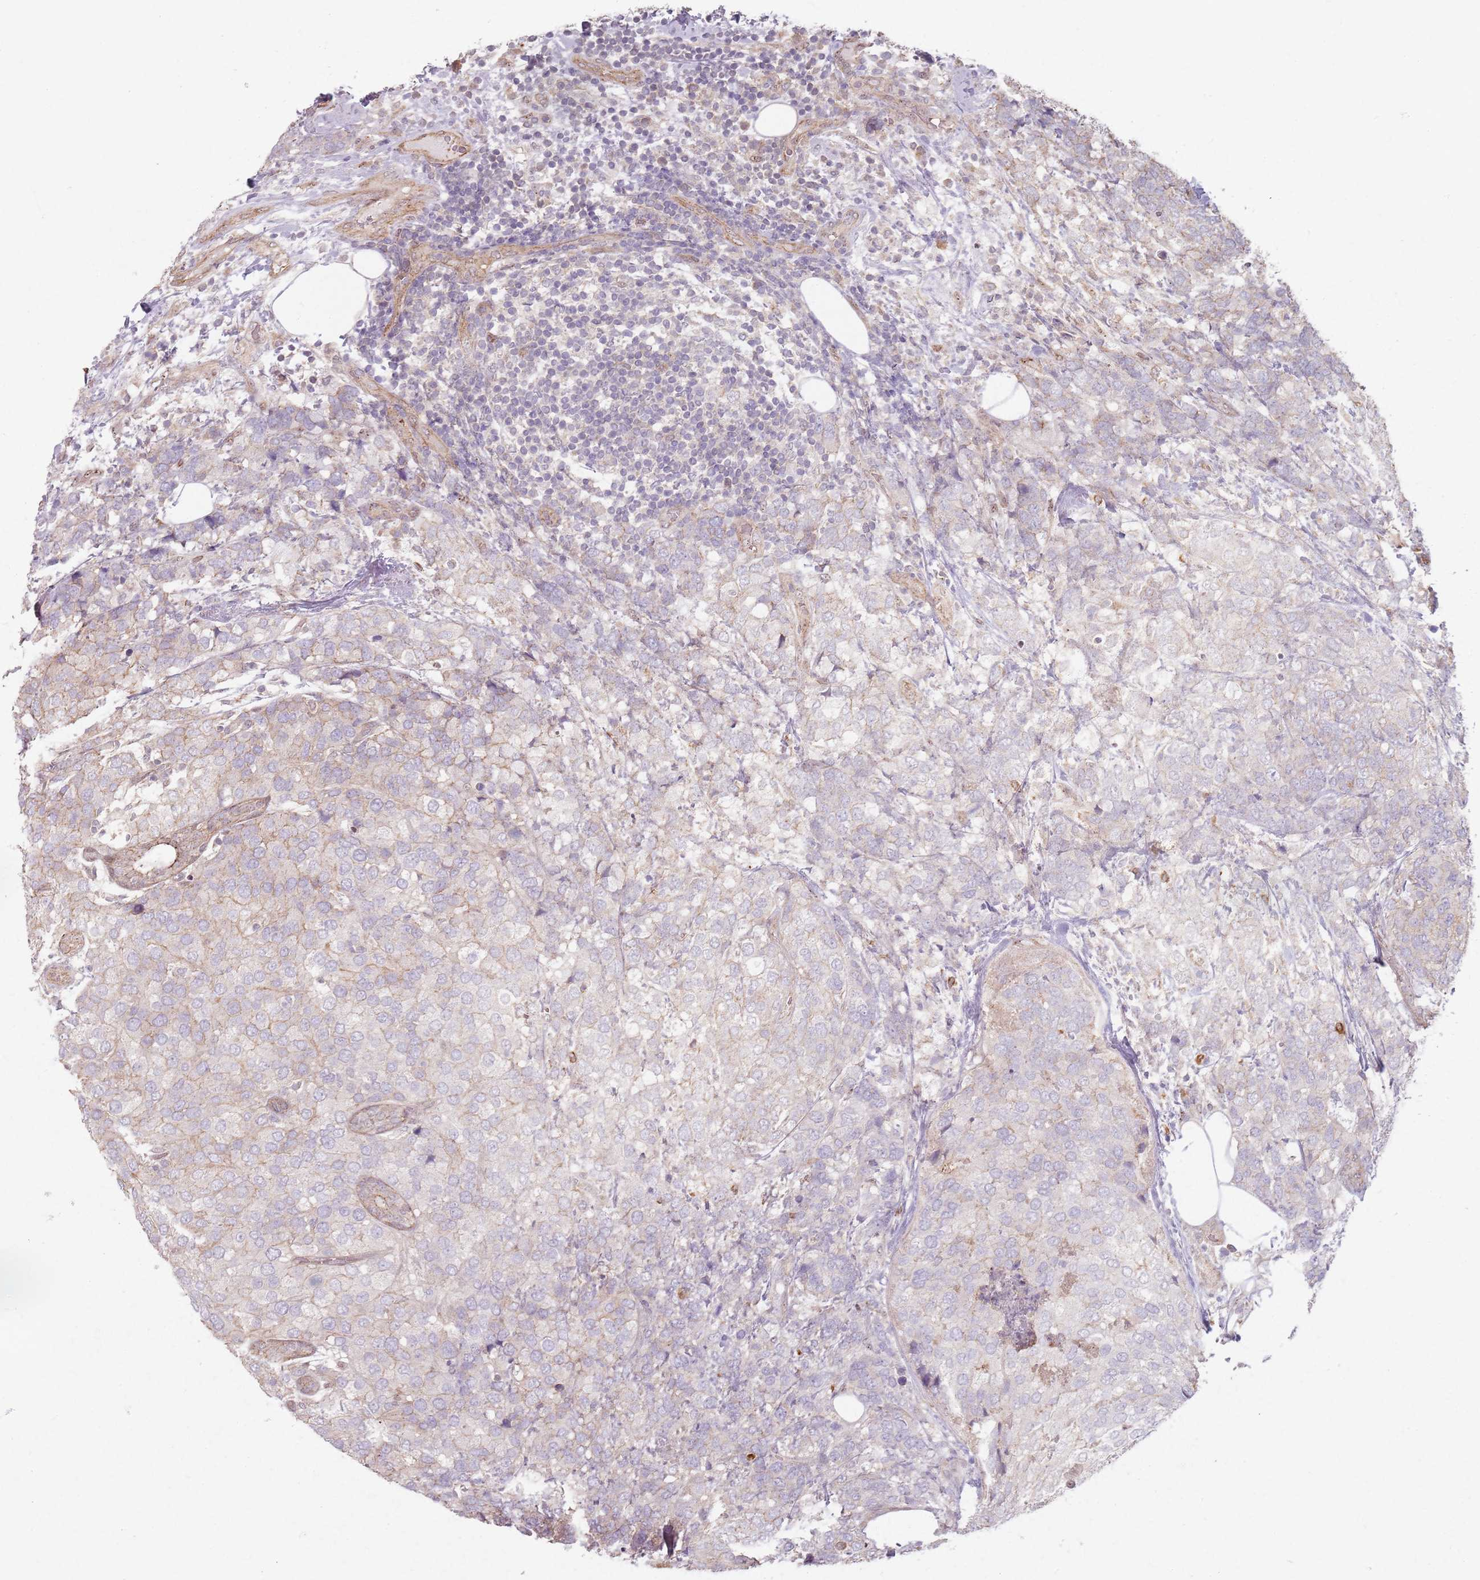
{"staining": {"intensity": "negative", "quantity": "none", "location": "none"}, "tissue": "breast cancer", "cell_type": "Tumor cells", "image_type": "cancer", "snomed": [{"axis": "morphology", "description": "Lobular carcinoma"}, {"axis": "topography", "description": "Breast"}], "caption": "Immunohistochemistry (IHC) of human breast cancer exhibits no expression in tumor cells.", "gene": "KCNA5", "patient": {"sex": "female", "age": 59}}